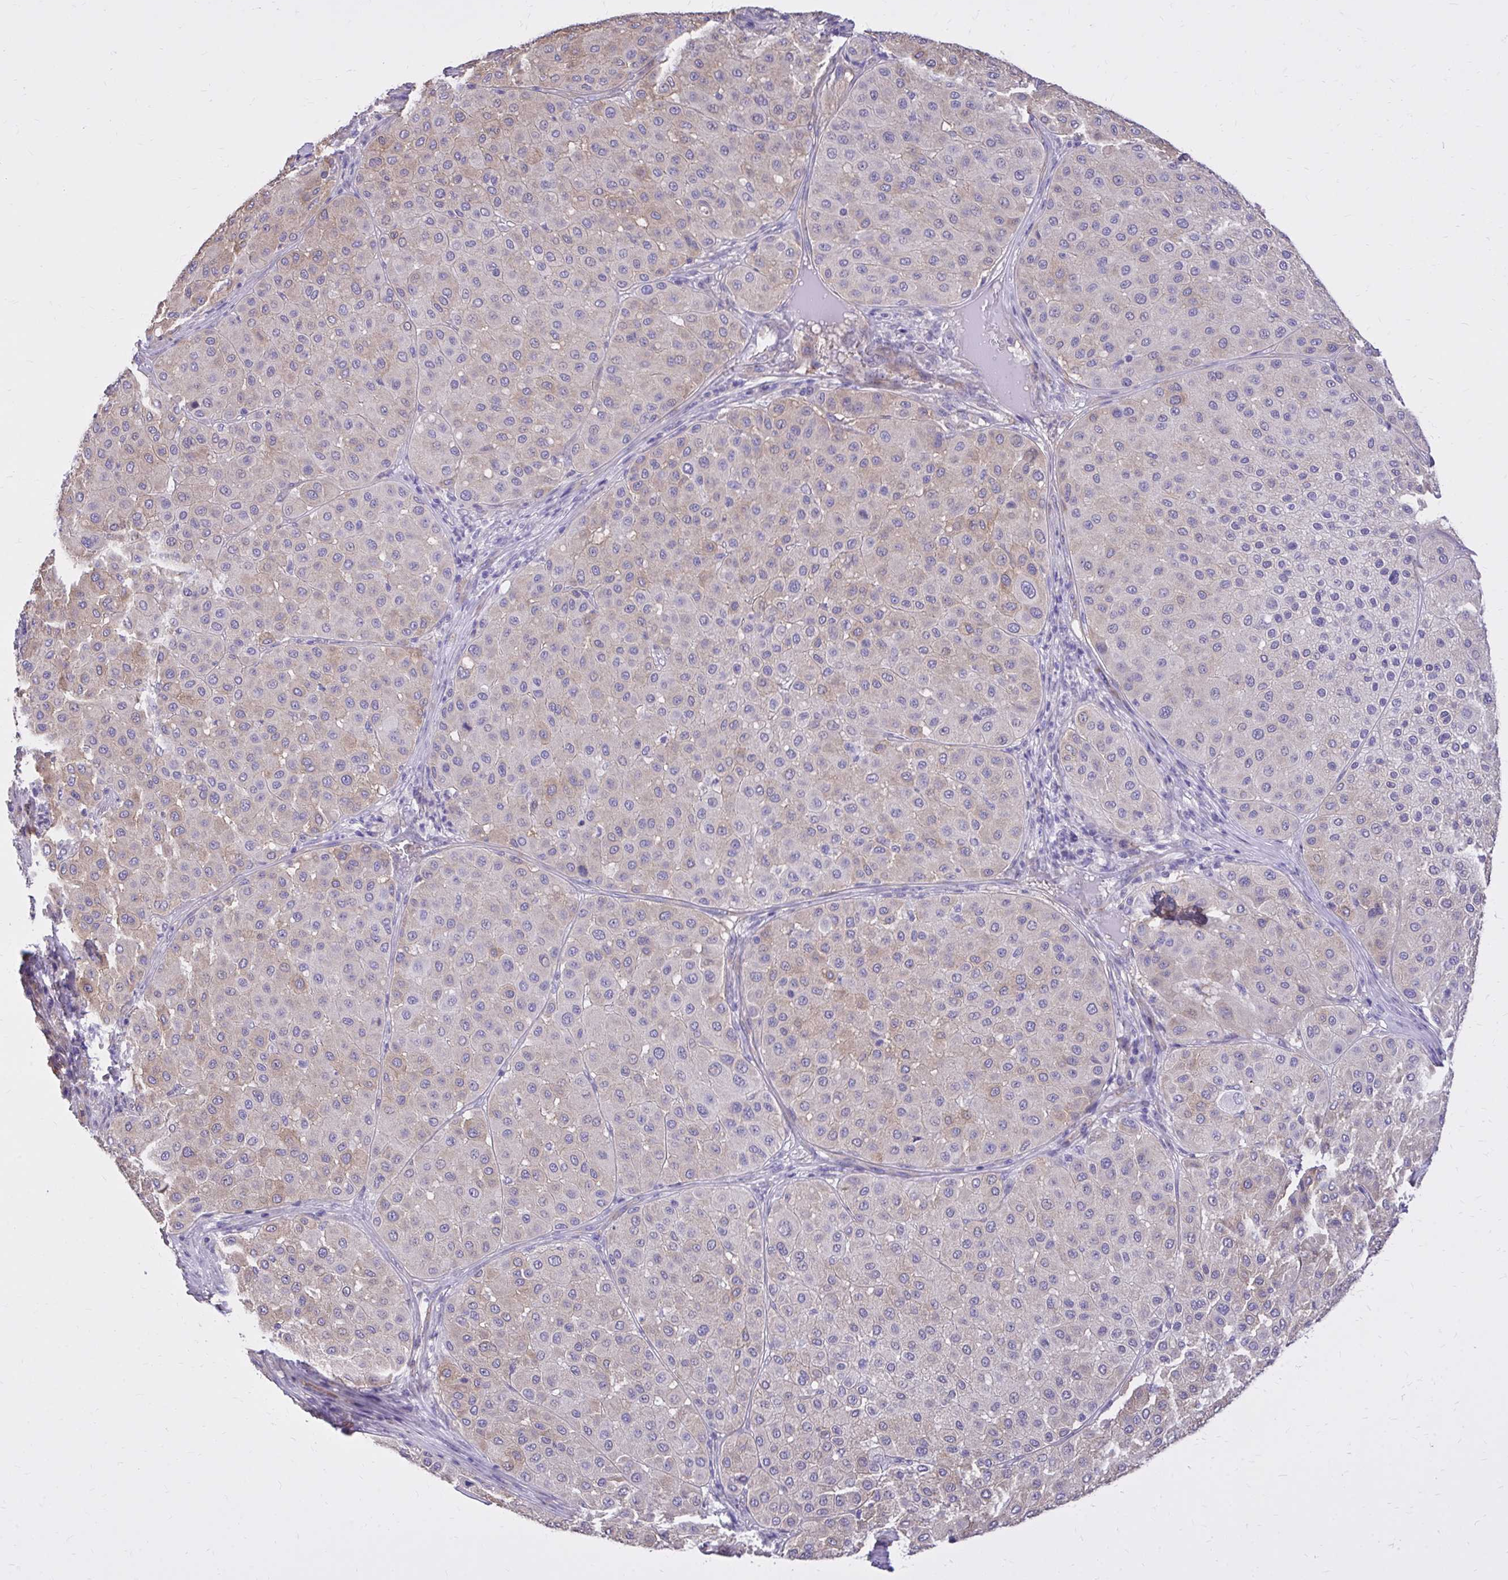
{"staining": {"intensity": "weak", "quantity": "25%-75%", "location": "cytoplasmic/membranous"}, "tissue": "melanoma", "cell_type": "Tumor cells", "image_type": "cancer", "snomed": [{"axis": "morphology", "description": "Malignant melanoma, Metastatic site"}, {"axis": "topography", "description": "Smooth muscle"}], "caption": "The histopathology image demonstrates immunohistochemical staining of malignant melanoma (metastatic site). There is weak cytoplasmic/membranous staining is seen in approximately 25%-75% of tumor cells. (brown staining indicates protein expression, while blue staining denotes nuclei).", "gene": "EPB41L1", "patient": {"sex": "male", "age": 41}}